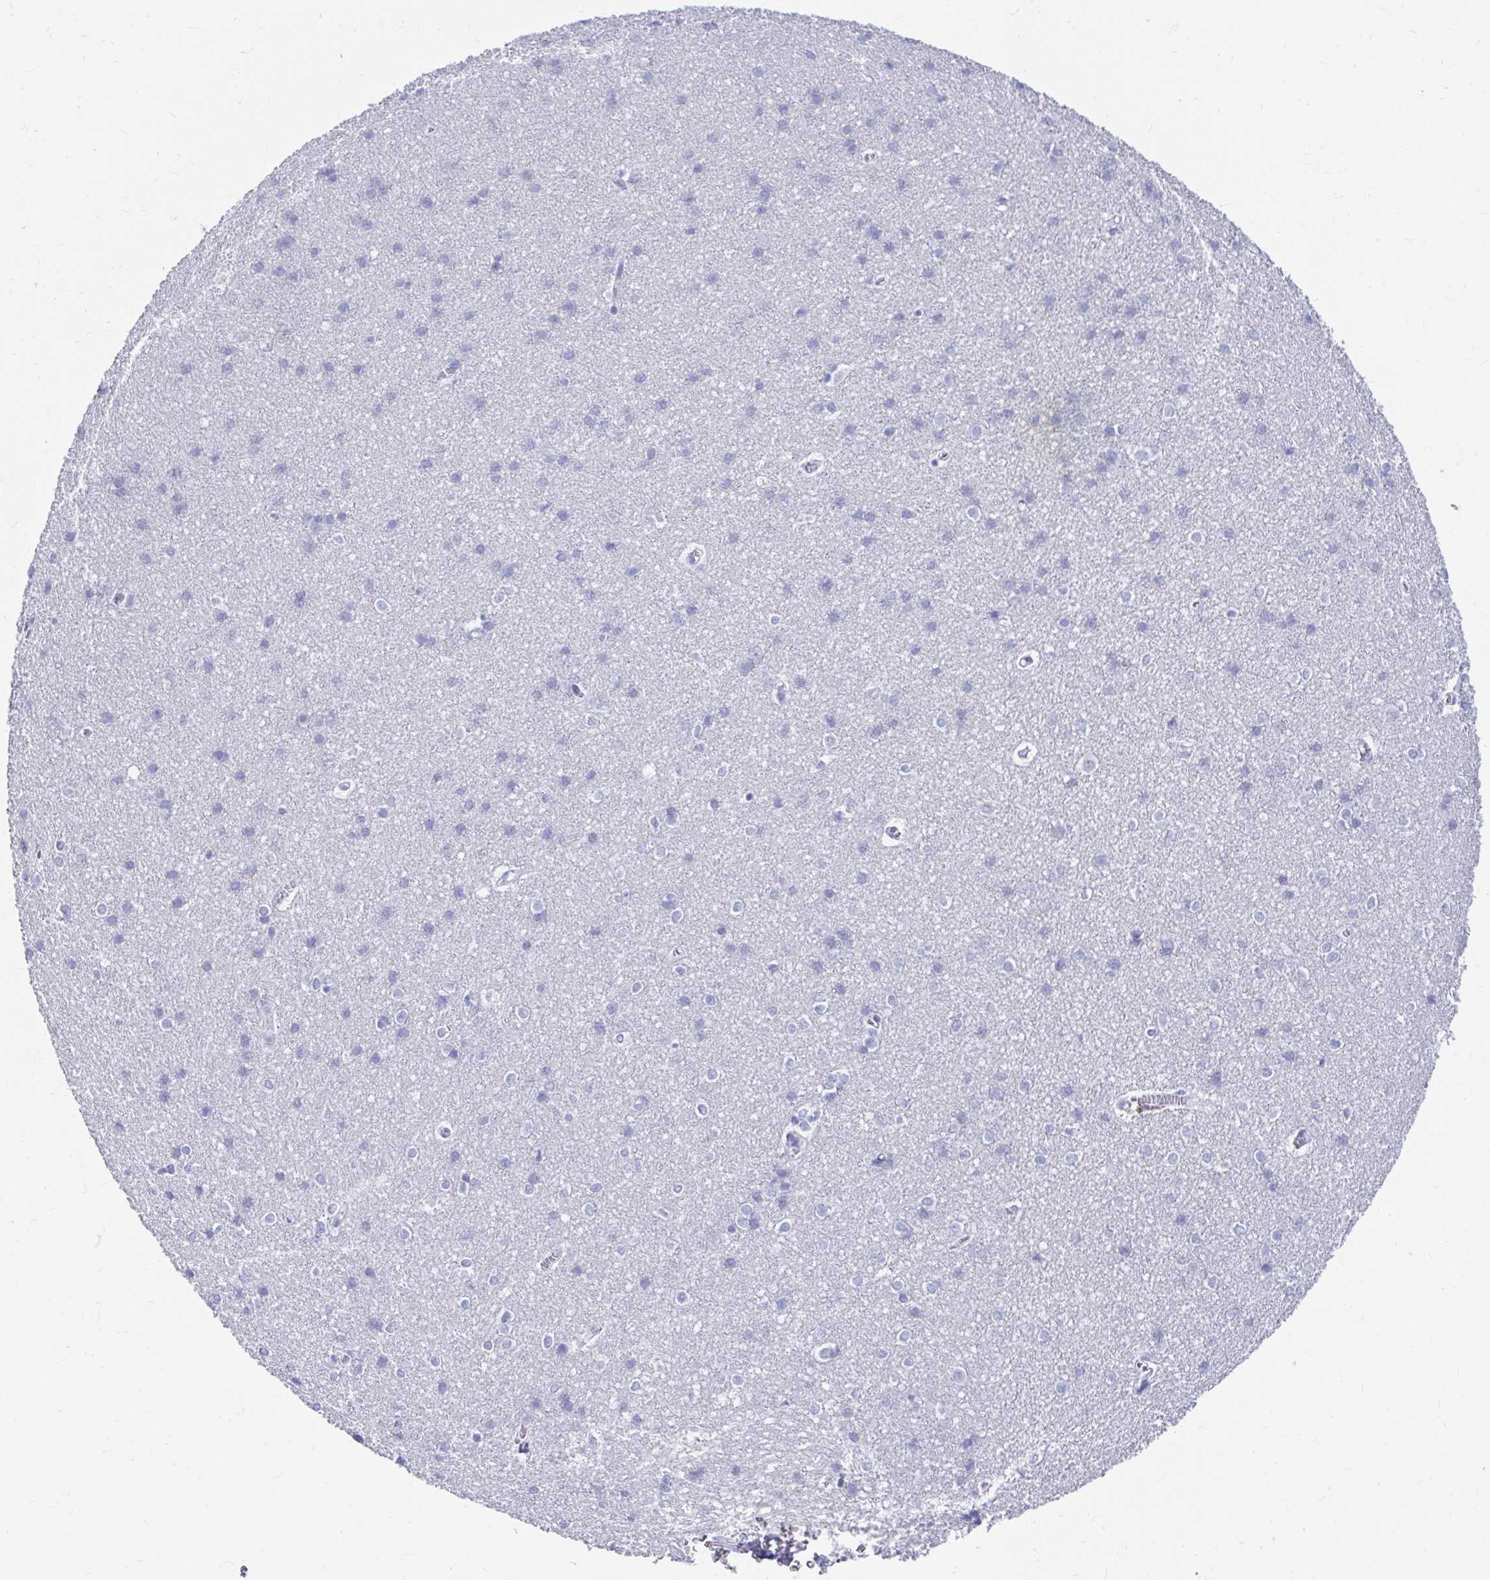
{"staining": {"intensity": "negative", "quantity": "none", "location": "none"}, "tissue": "cerebral cortex", "cell_type": "Endothelial cells", "image_type": "normal", "snomed": [{"axis": "morphology", "description": "Normal tissue, NOS"}, {"axis": "topography", "description": "Cerebral cortex"}], "caption": "The immunohistochemistry image has no significant staining in endothelial cells of cerebral cortex.", "gene": "DPEP3", "patient": {"sex": "male", "age": 37}}